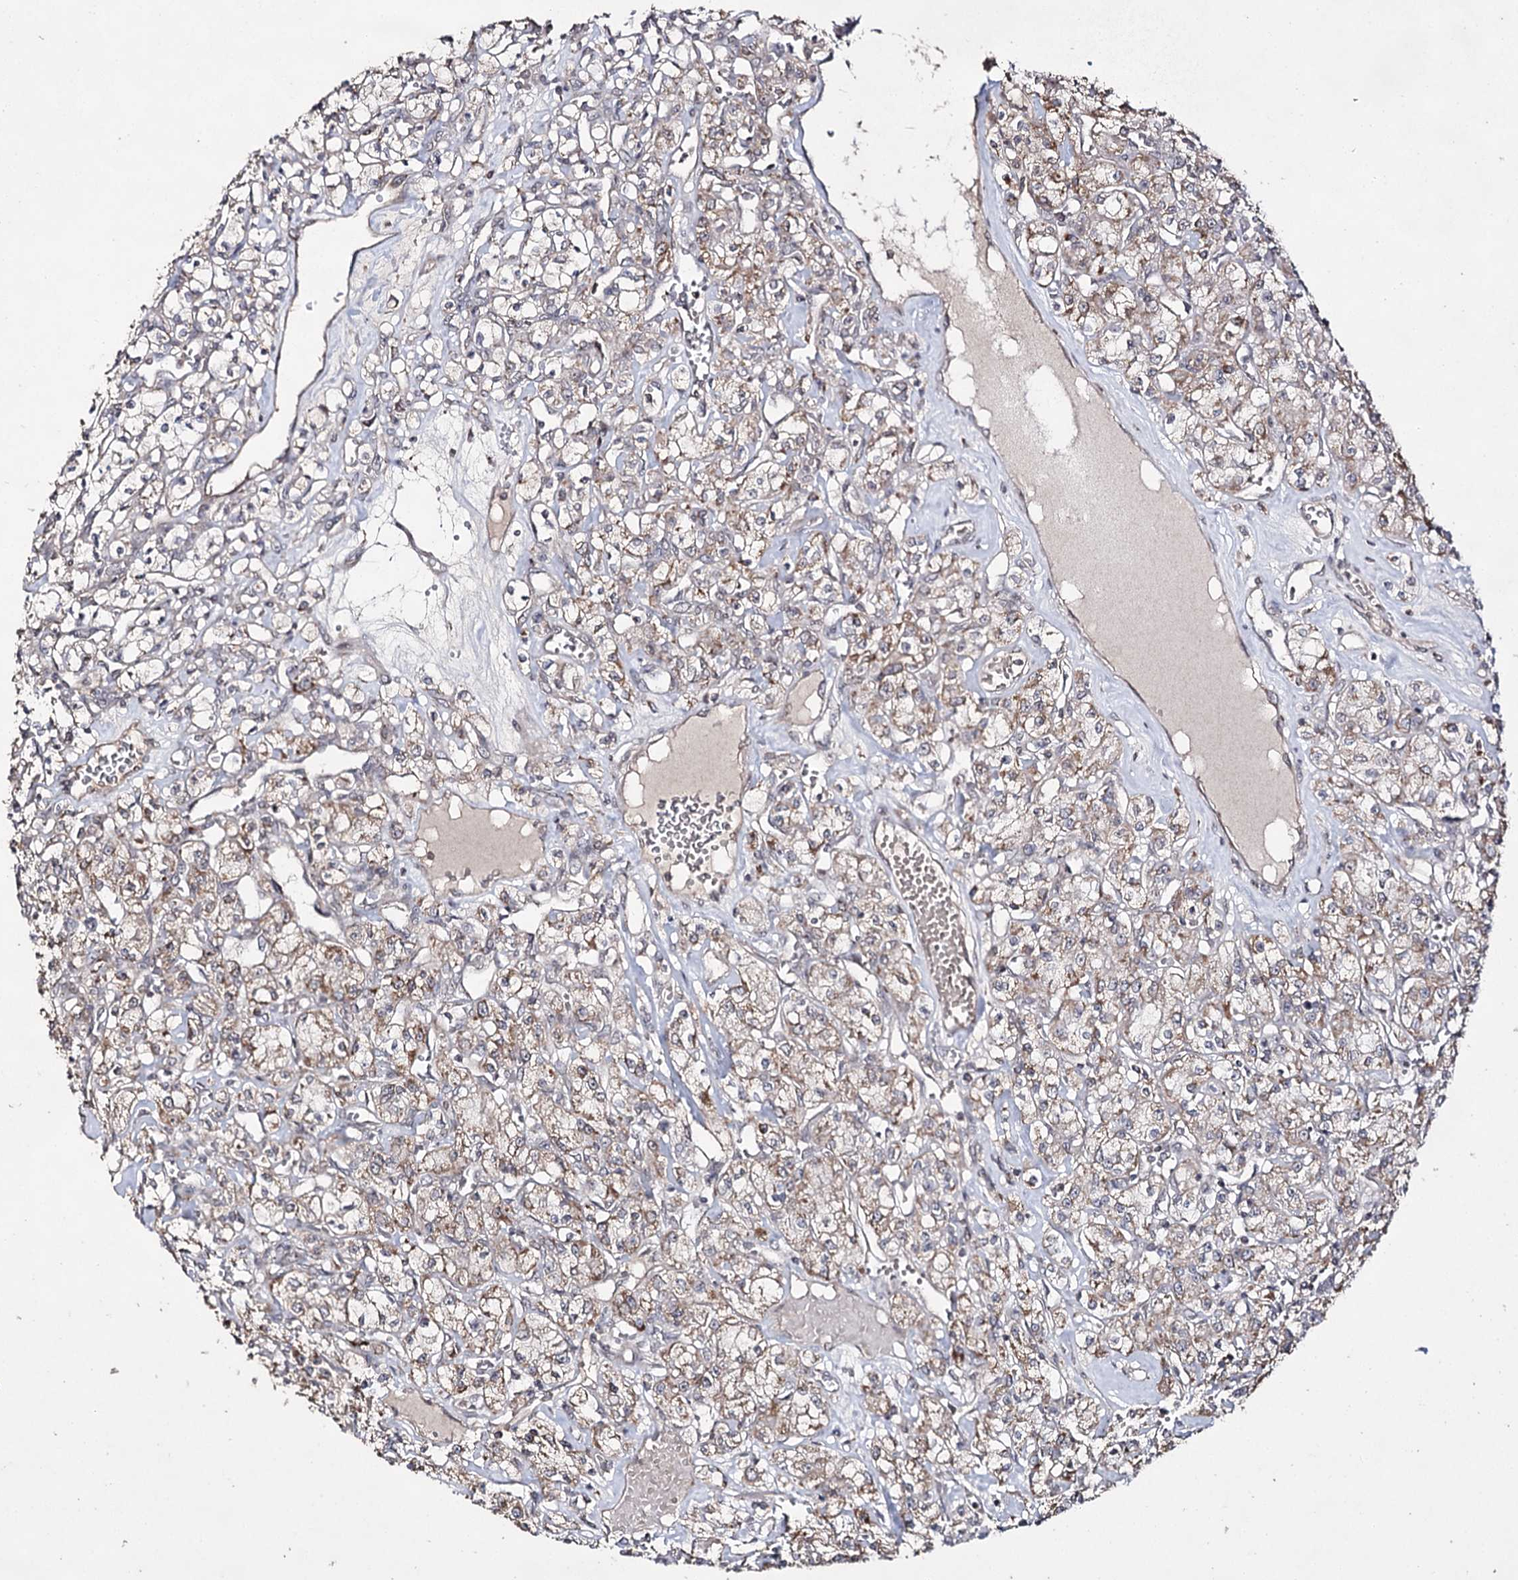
{"staining": {"intensity": "weak", "quantity": "25%-75%", "location": "cytoplasmic/membranous"}, "tissue": "renal cancer", "cell_type": "Tumor cells", "image_type": "cancer", "snomed": [{"axis": "morphology", "description": "Adenocarcinoma, NOS"}, {"axis": "topography", "description": "Kidney"}], "caption": "Renal adenocarcinoma tissue reveals weak cytoplasmic/membranous staining in about 25%-75% of tumor cells", "gene": "ACTR6", "patient": {"sex": "female", "age": 59}}